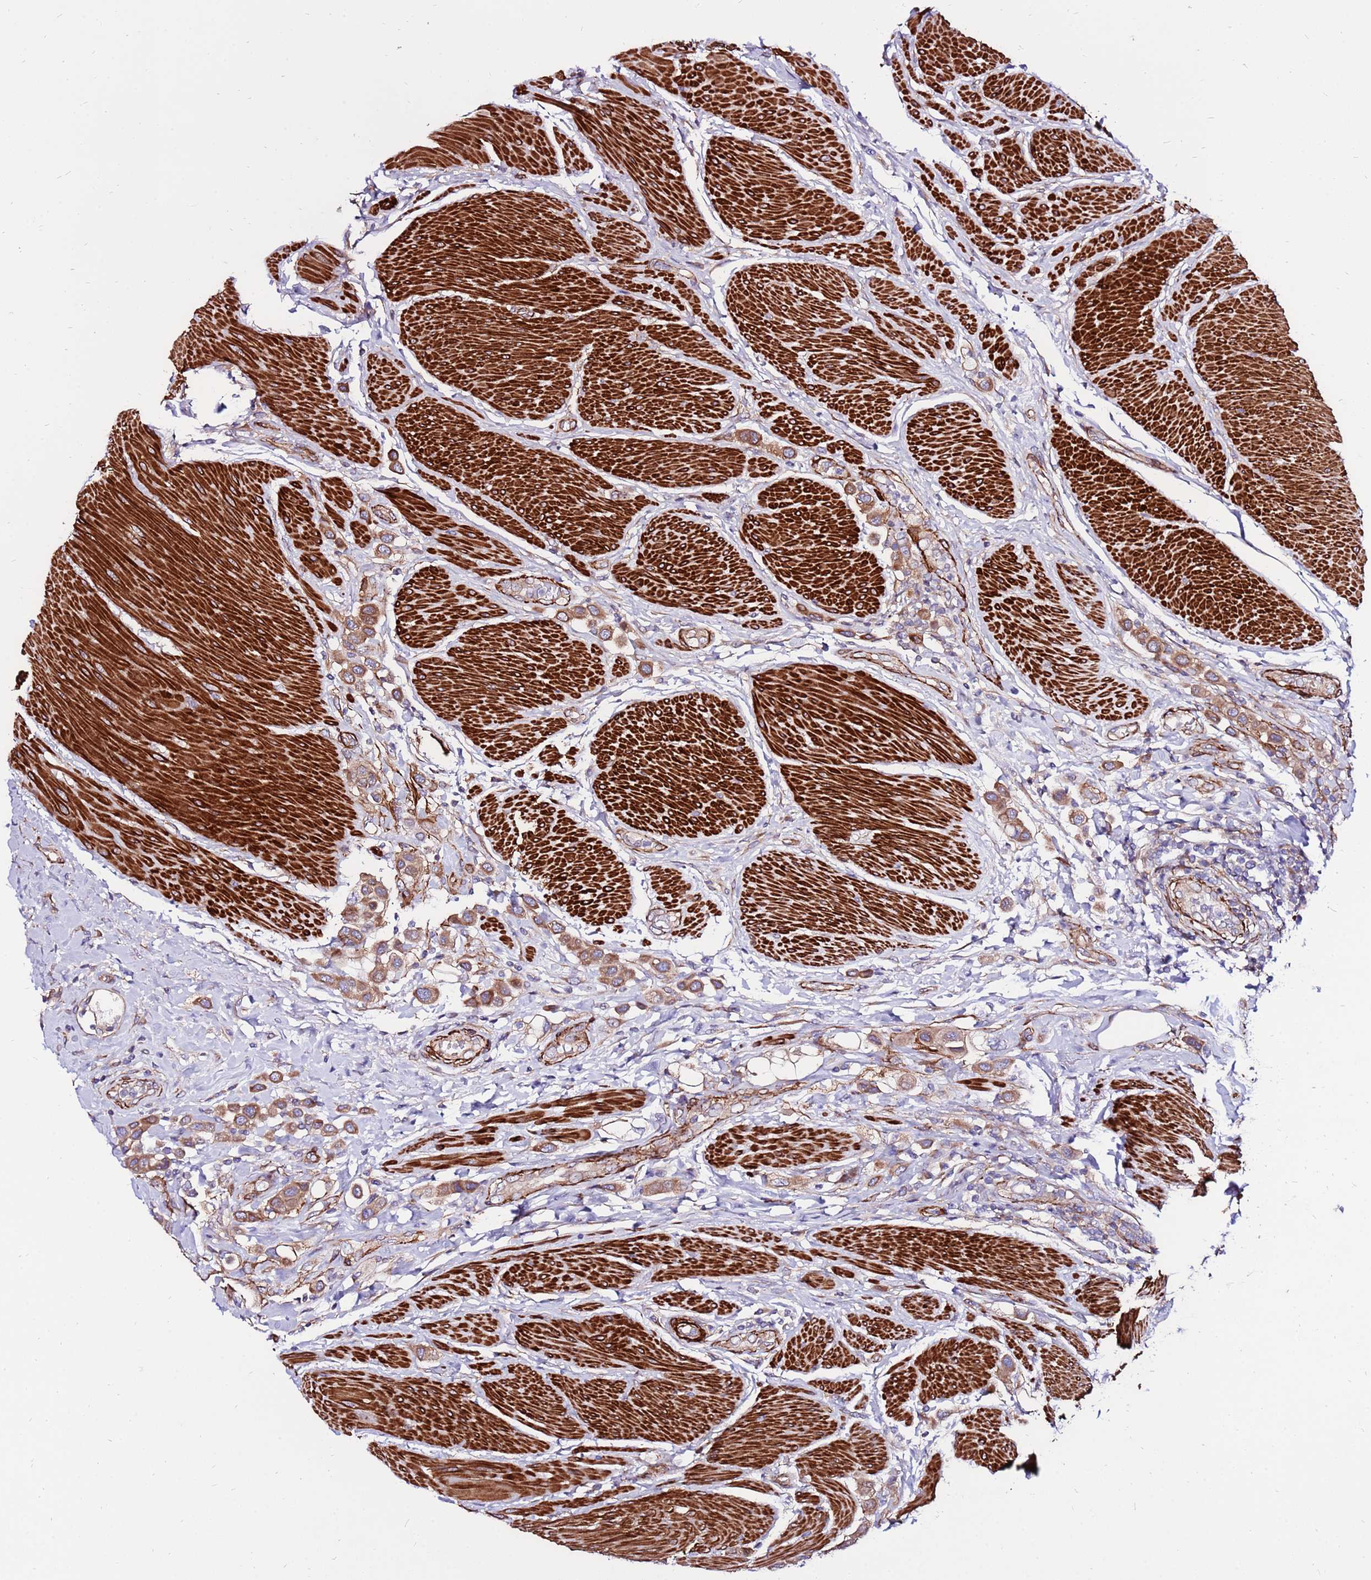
{"staining": {"intensity": "moderate", "quantity": ">75%", "location": "cytoplasmic/membranous"}, "tissue": "urothelial cancer", "cell_type": "Tumor cells", "image_type": "cancer", "snomed": [{"axis": "morphology", "description": "Urothelial carcinoma, High grade"}, {"axis": "topography", "description": "Urinary bladder"}], "caption": "Urothelial carcinoma (high-grade) was stained to show a protein in brown. There is medium levels of moderate cytoplasmic/membranous staining in about >75% of tumor cells.", "gene": "EI24", "patient": {"sex": "male", "age": 50}}